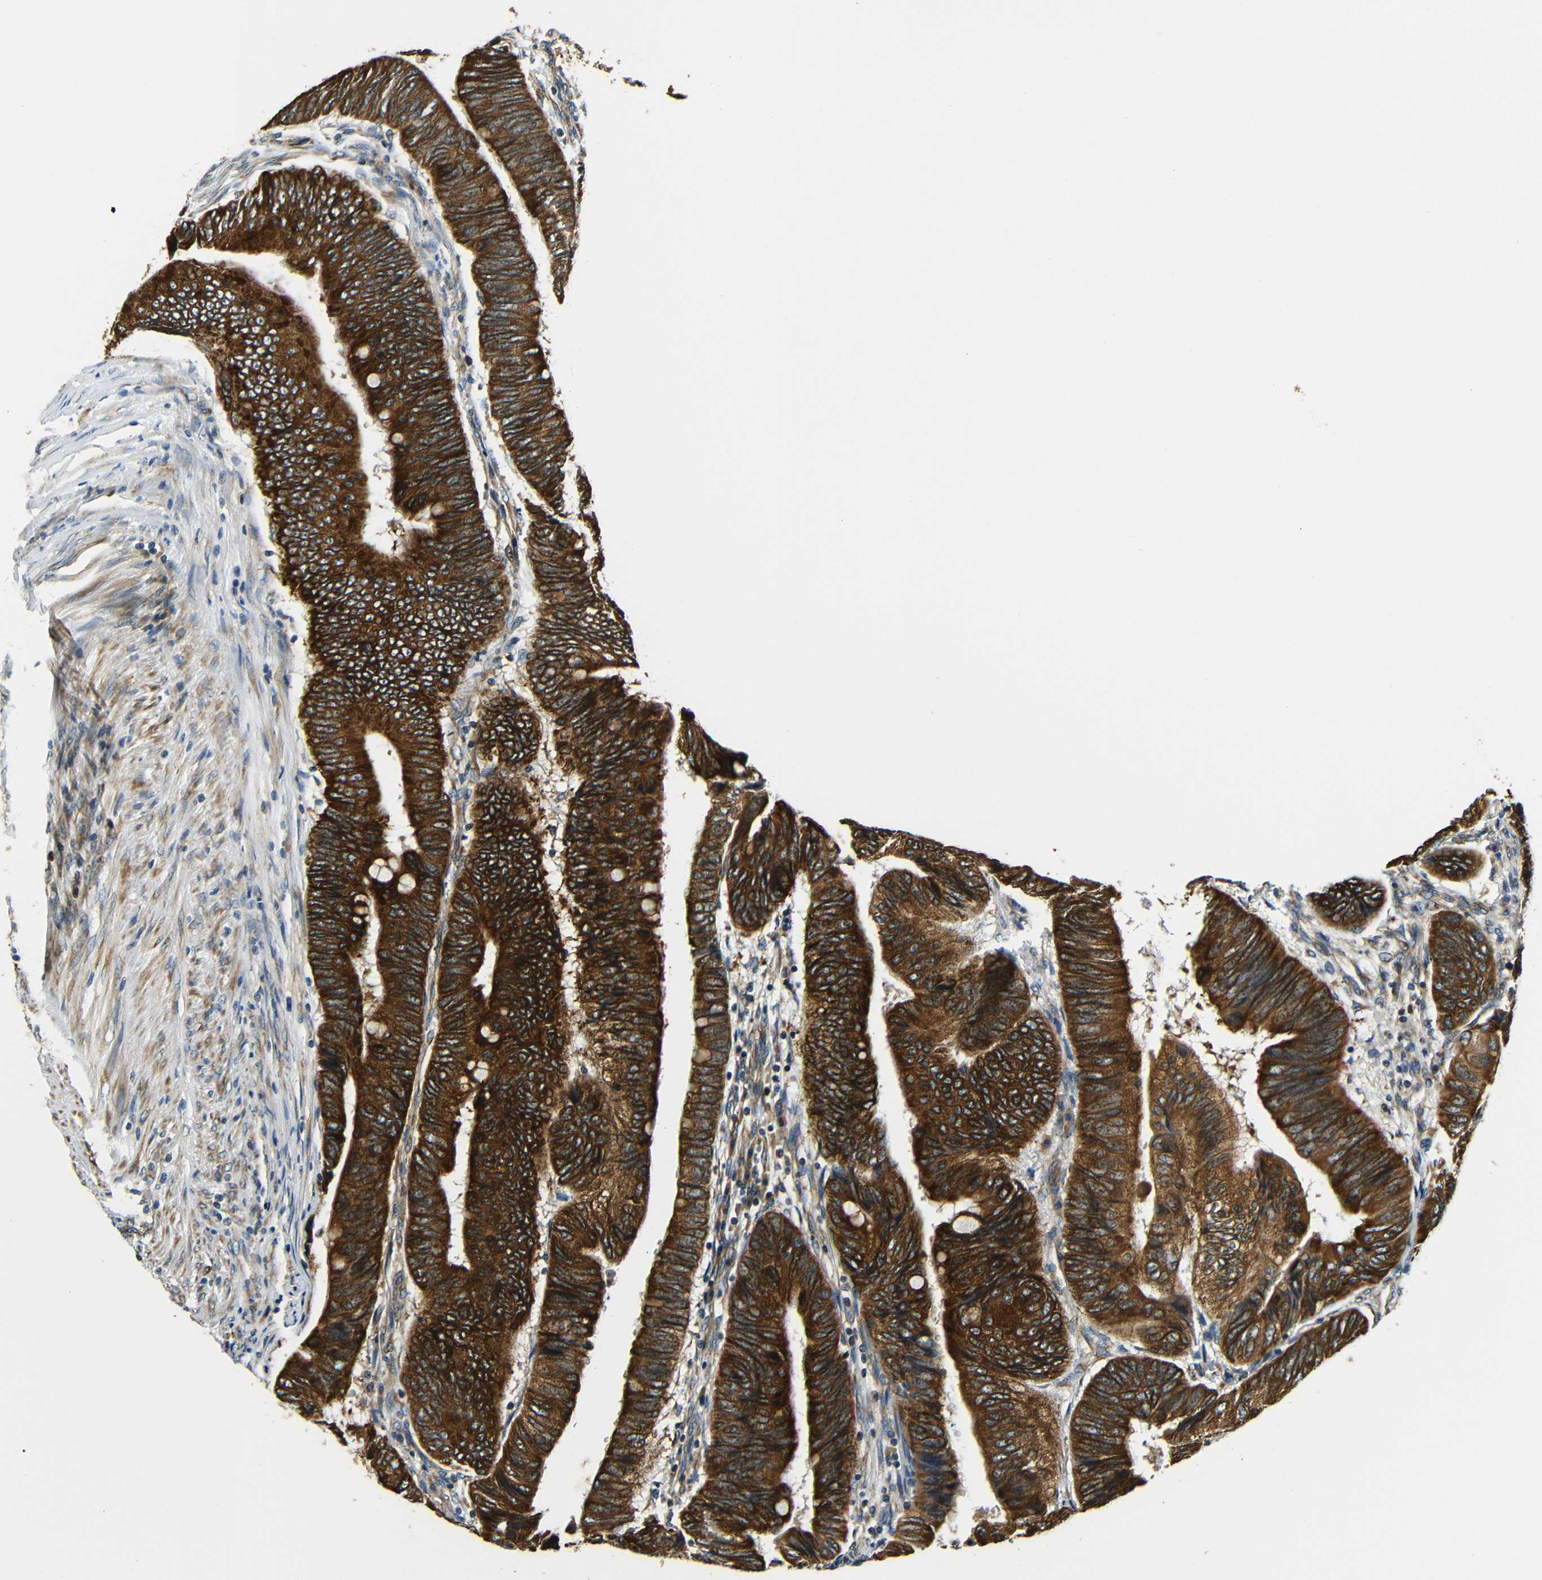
{"staining": {"intensity": "strong", "quantity": ">75%", "location": "cytoplasmic/membranous,nuclear"}, "tissue": "colorectal cancer", "cell_type": "Tumor cells", "image_type": "cancer", "snomed": [{"axis": "morphology", "description": "Normal tissue, NOS"}, {"axis": "morphology", "description": "Adenocarcinoma, NOS"}, {"axis": "topography", "description": "Rectum"}, {"axis": "topography", "description": "Peripheral nerve tissue"}], "caption": "DAB immunohistochemical staining of human colorectal cancer (adenocarcinoma) displays strong cytoplasmic/membranous and nuclear protein staining in approximately >75% of tumor cells.", "gene": "VAPB", "patient": {"sex": "male", "age": 92}}